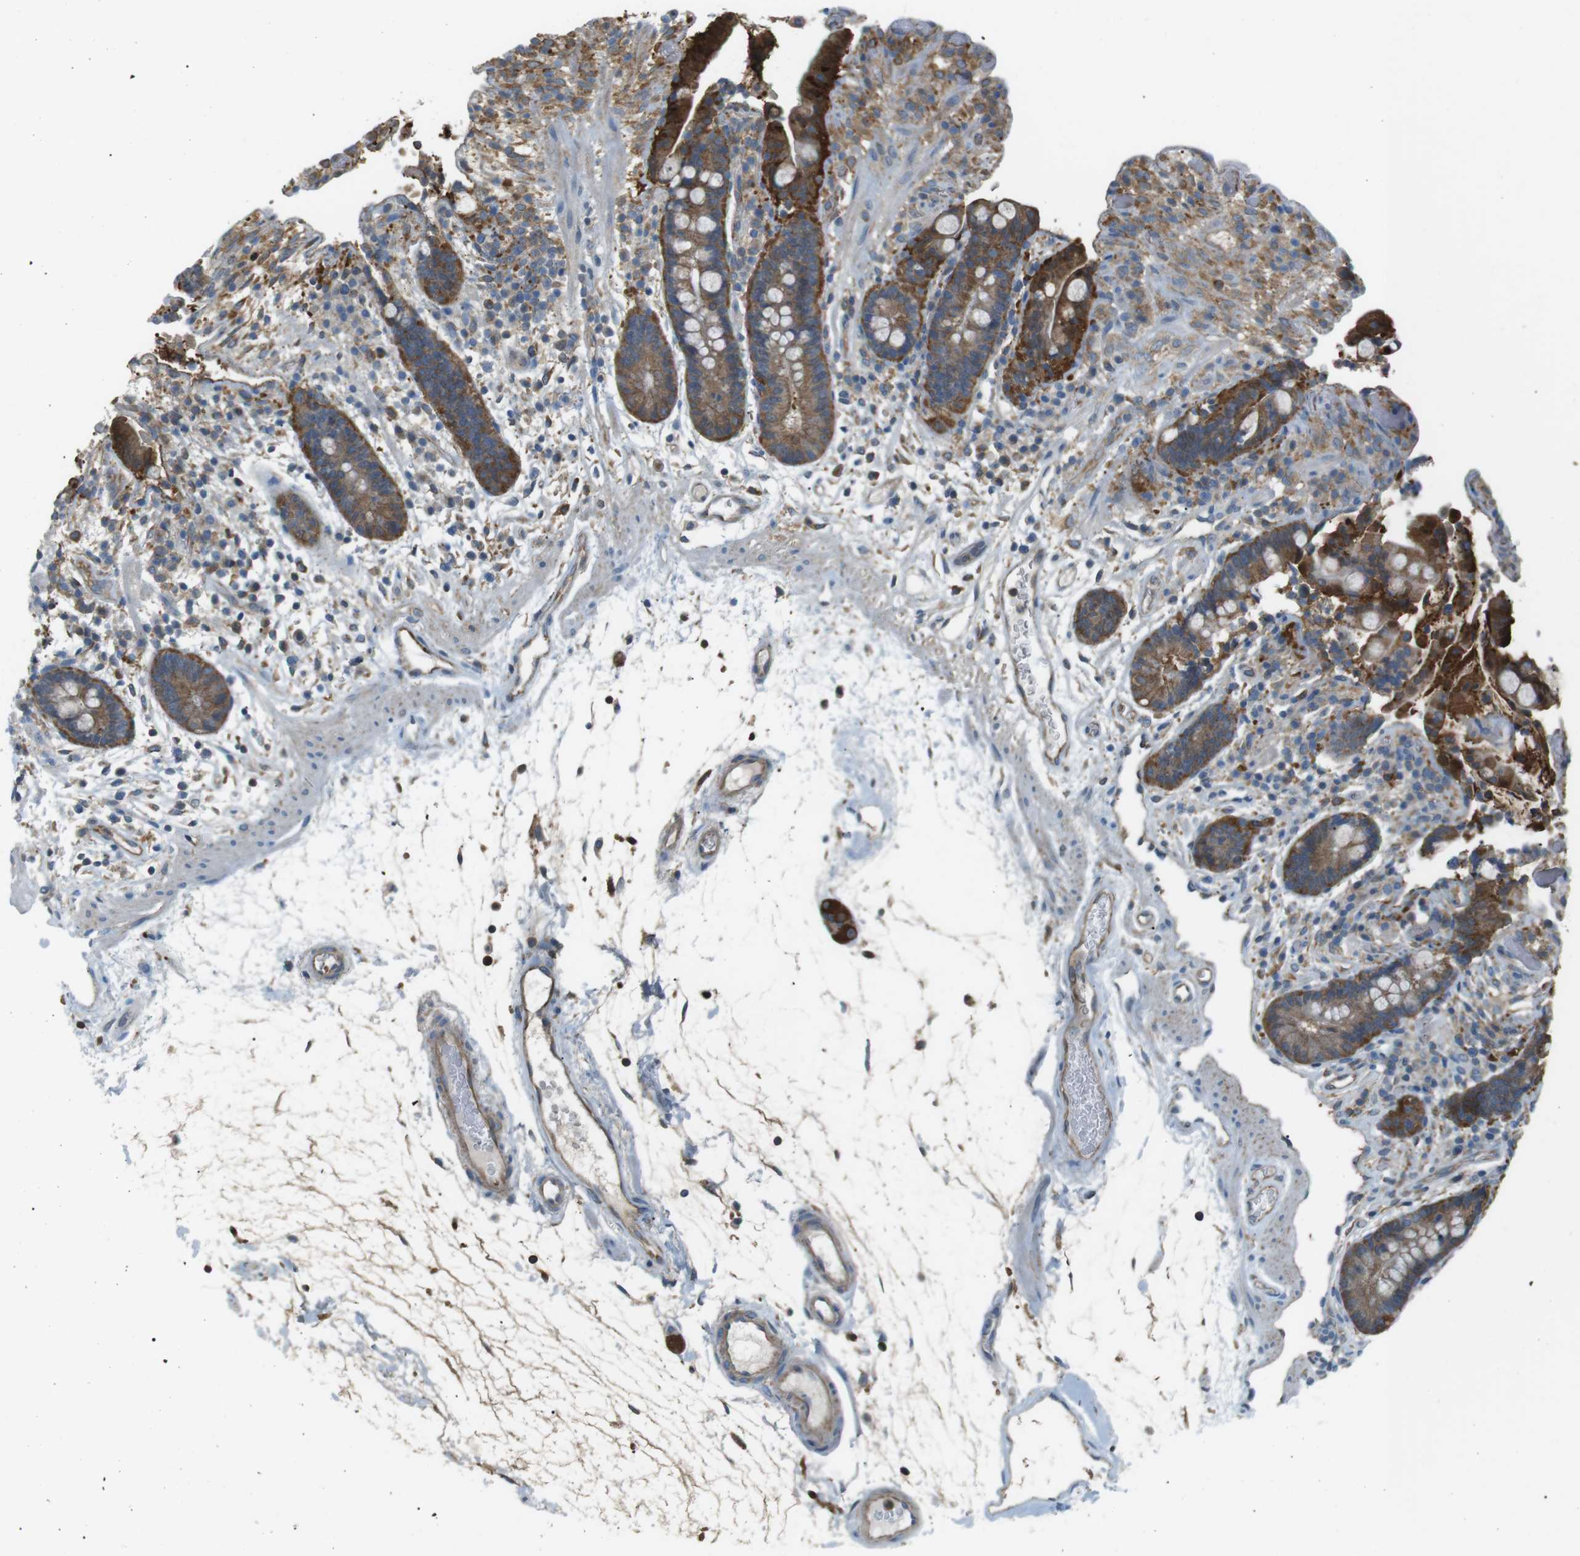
{"staining": {"intensity": "moderate", "quantity": ">75%", "location": "cytoplasmic/membranous"}, "tissue": "colon", "cell_type": "Endothelial cells", "image_type": "normal", "snomed": [{"axis": "morphology", "description": "Normal tissue, NOS"}, {"axis": "topography", "description": "Colon"}], "caption": "Protein staining of benign colon shows moderate cytoplasmic/membranous expression in approximately >75% of endothelial cells.", "gene": "PEPD", "patient": {"sex": "male", "age": 73}}